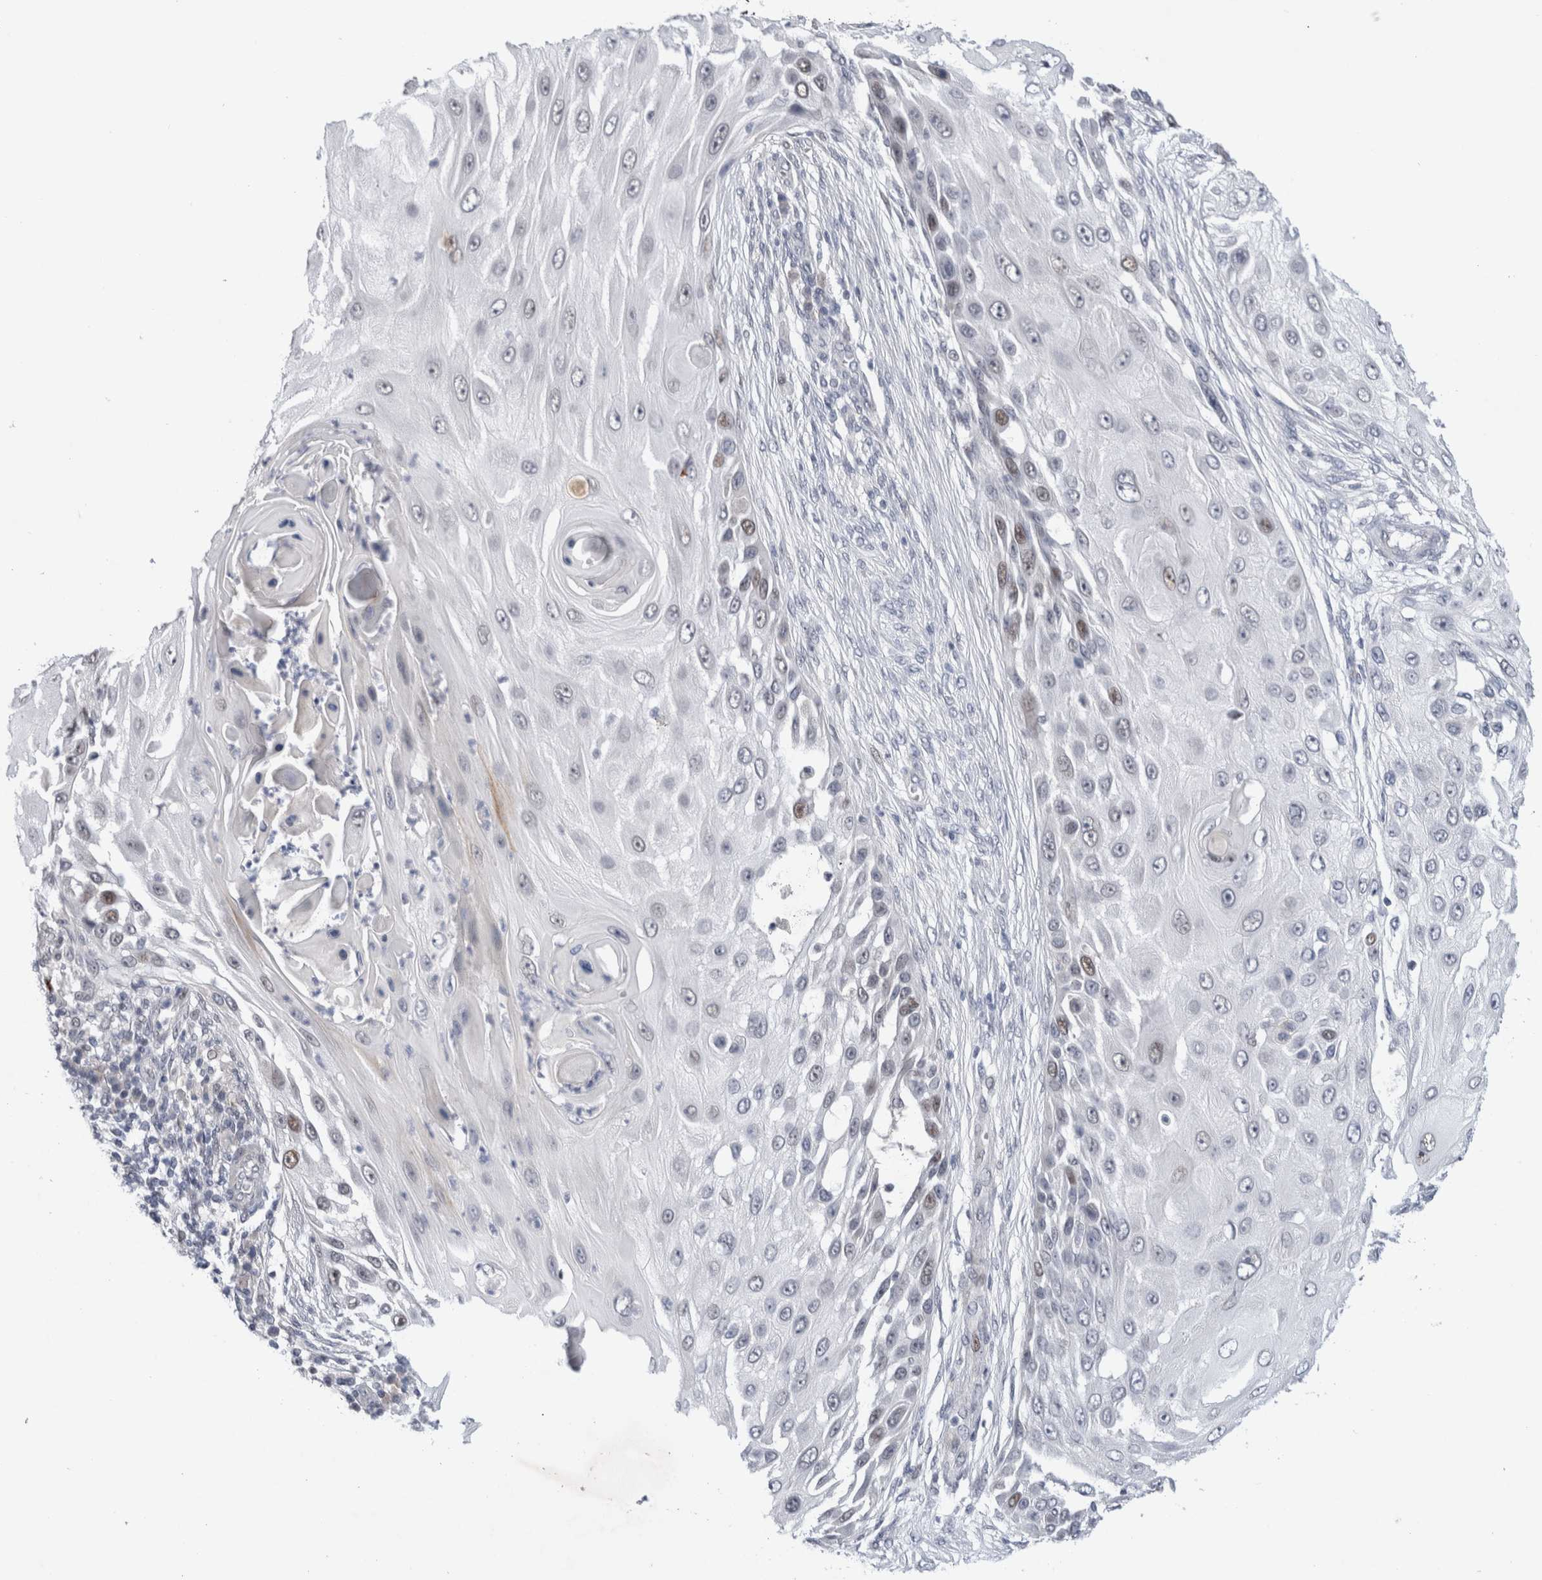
{"staining": {"intensity": "weak", "quantity": "<25%", "location": "nuclear"}, "tissue": "skin cancer", "cell_type": "Tumor cells", "image_type": "cancer", "snomed": [{"axis": "morphology", "description": "Squamous cell carcinoma, NOS"}, {"axis": "topography", "description": "Skin"}], "caption": "Immunohistochemistry (IHC) image of neoplastic tissue: human squamous cell carcinoma (skin) stained with DAB (3,3'-diaminobenzidine) shows no significant protein positivity in tumor cells.", "gene": "KNL1", "patient": {"sex": "female", "age": 44}}